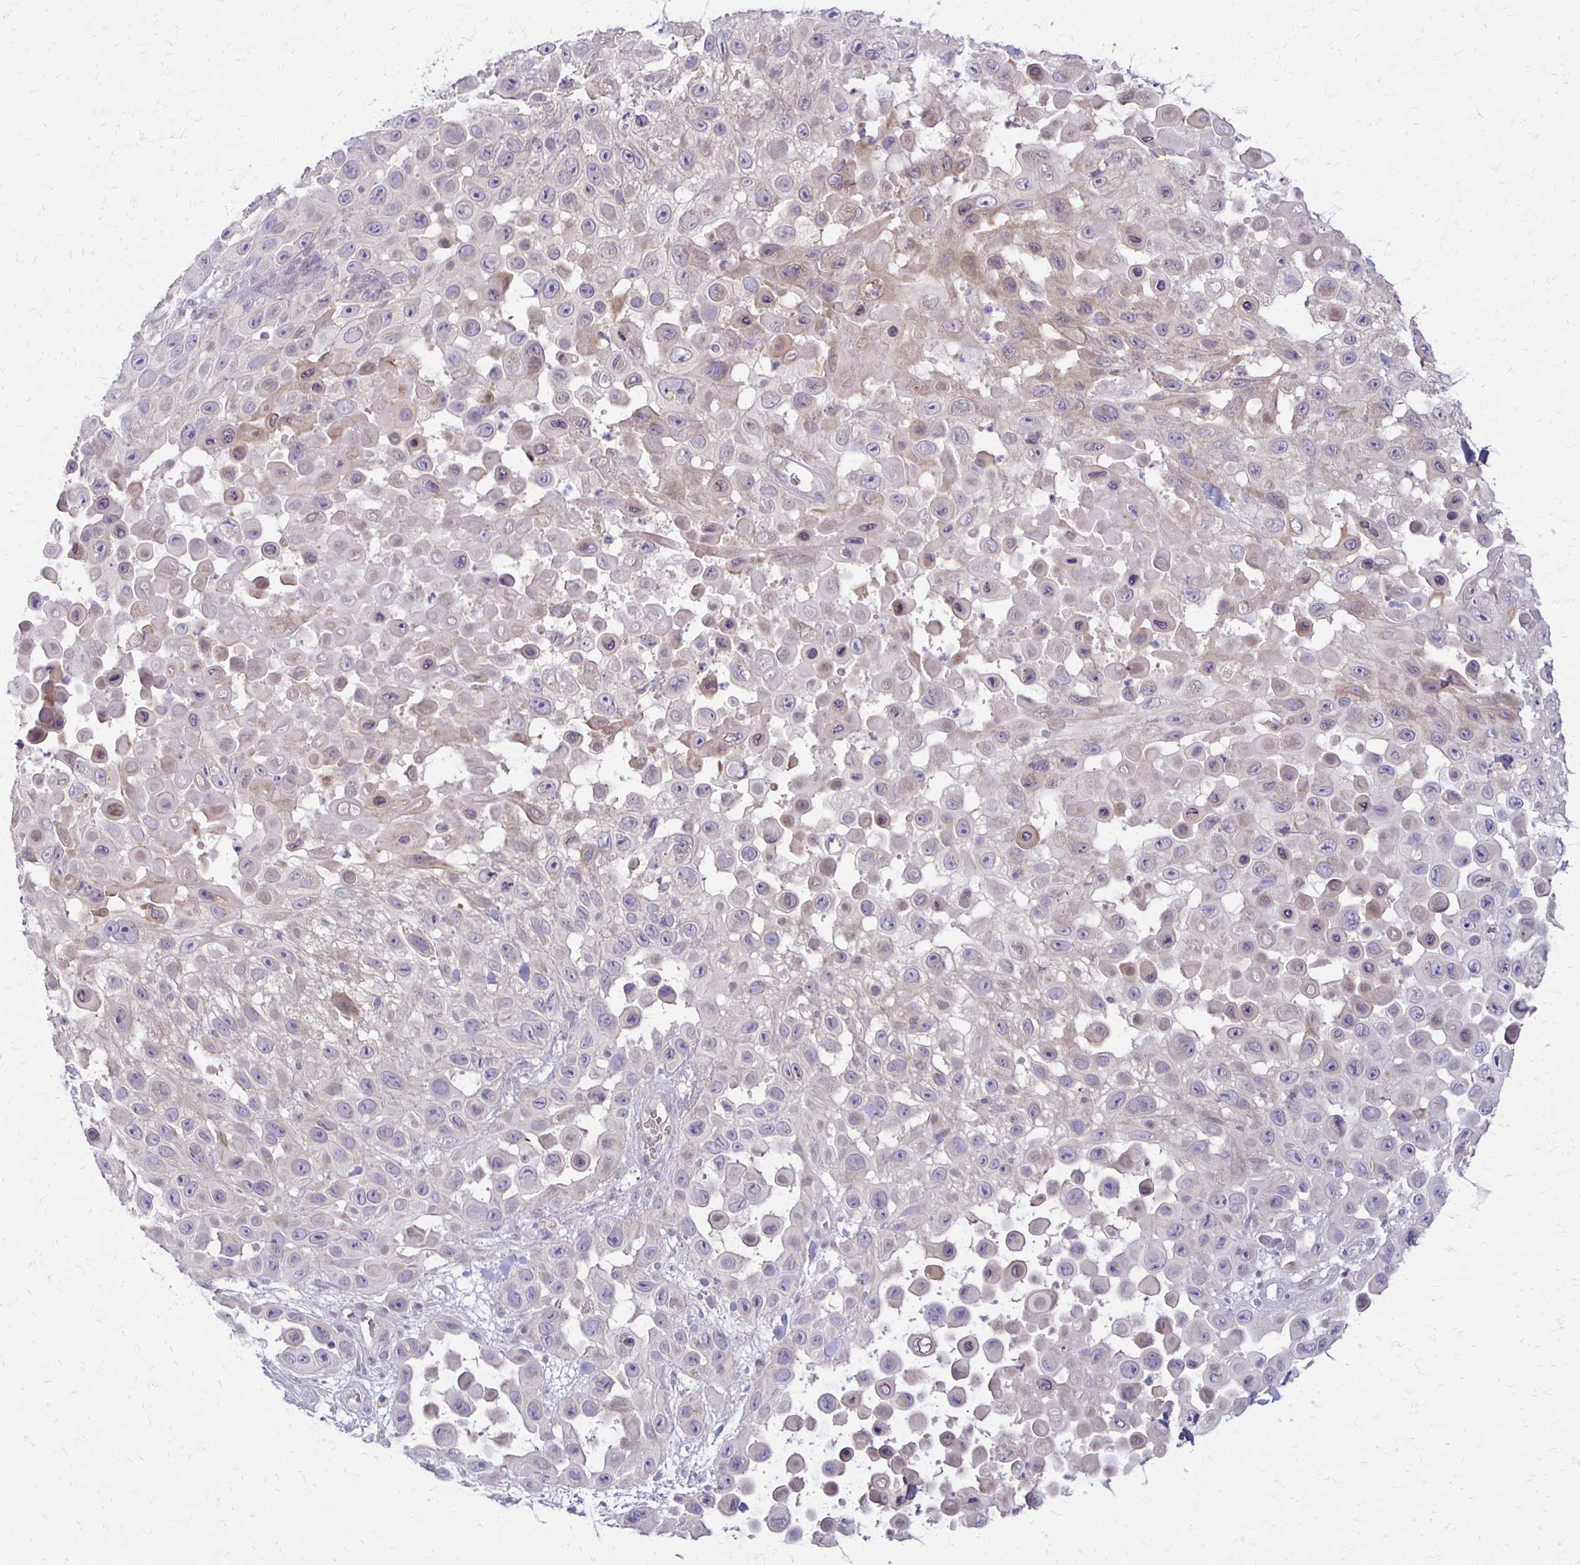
{"staining": {"intensity": "negative", "quantity": "none", "location": "none"}, "tissue": "skin cancer", "cell_type": "Tumor cells", "image_type": "cancer", "snomed": [{"axis": "morphology", "description": "Squamous cell carcinoma, NOS"}, {"axis": "topography", "description": "Skin"}], "caption": "This is a image of immunohistochemistry staining of squamous cell carcinoma (skin), which shows no positivity in tumor cells.", "gene": "KATNBL1", "patient": {"sex": "male", "age": 81}}